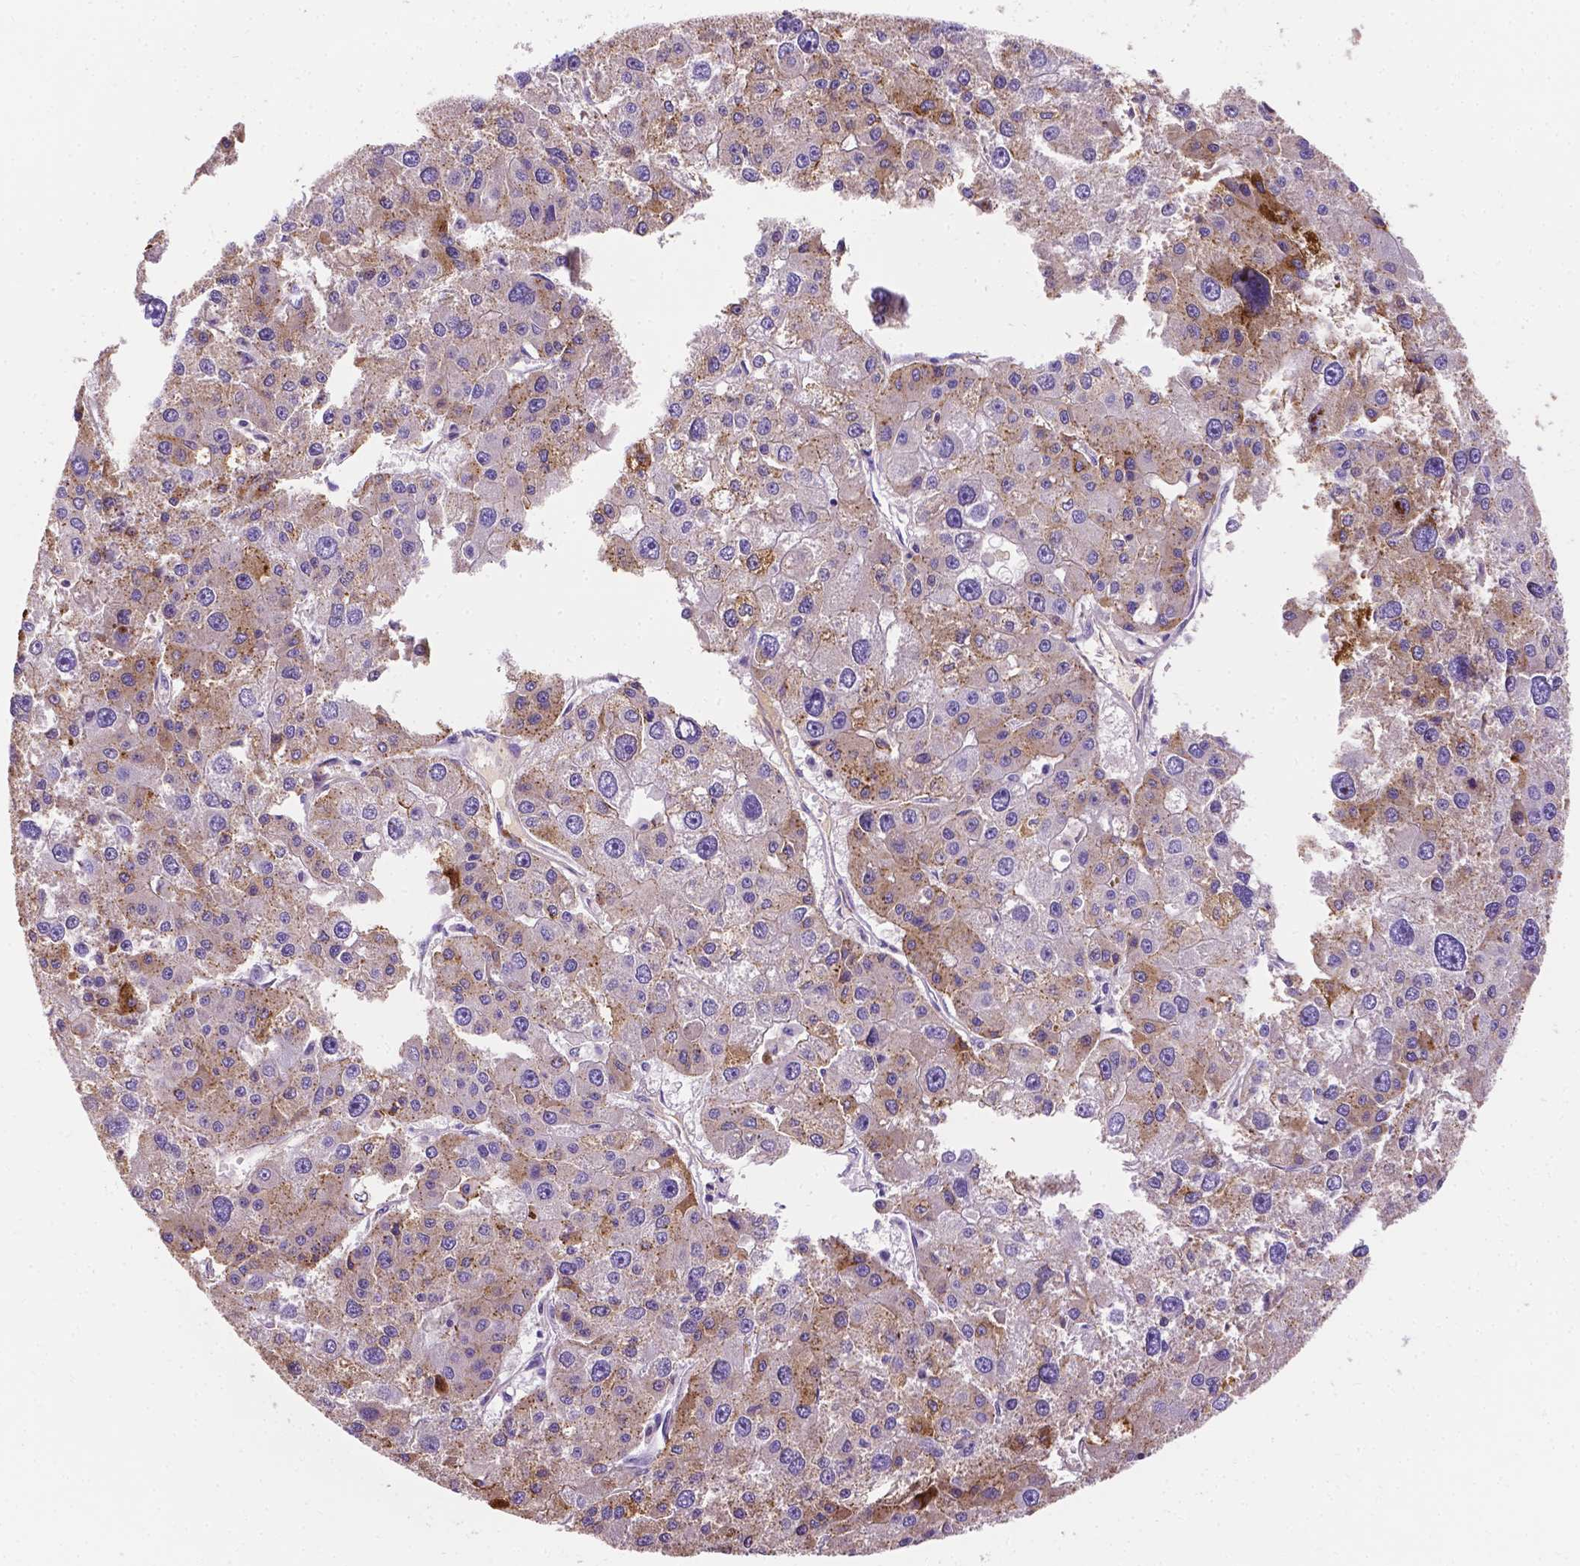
{"staining": {"intensity": "moderate", "quantity": "25%-75%", "location": "cytoplasmic/membranous"}, "tissue": "liver cancer", "cell_type": "Tumor cells", "image_type": "cancer", "snomed": [{"axis": "morphology", "description": "Carcinoma, Hepatocellular, NOS"}, {"axis": "topography", "description": "Liver"}], "caption": "Brown immunohistochemical staining in human liver cancer exhibits moderate cytoplasmic/membranous expression in approximately 25%-75% of tumor cells.", "gene": "APOE", "patient": {"sex": "male", "age": 73}}